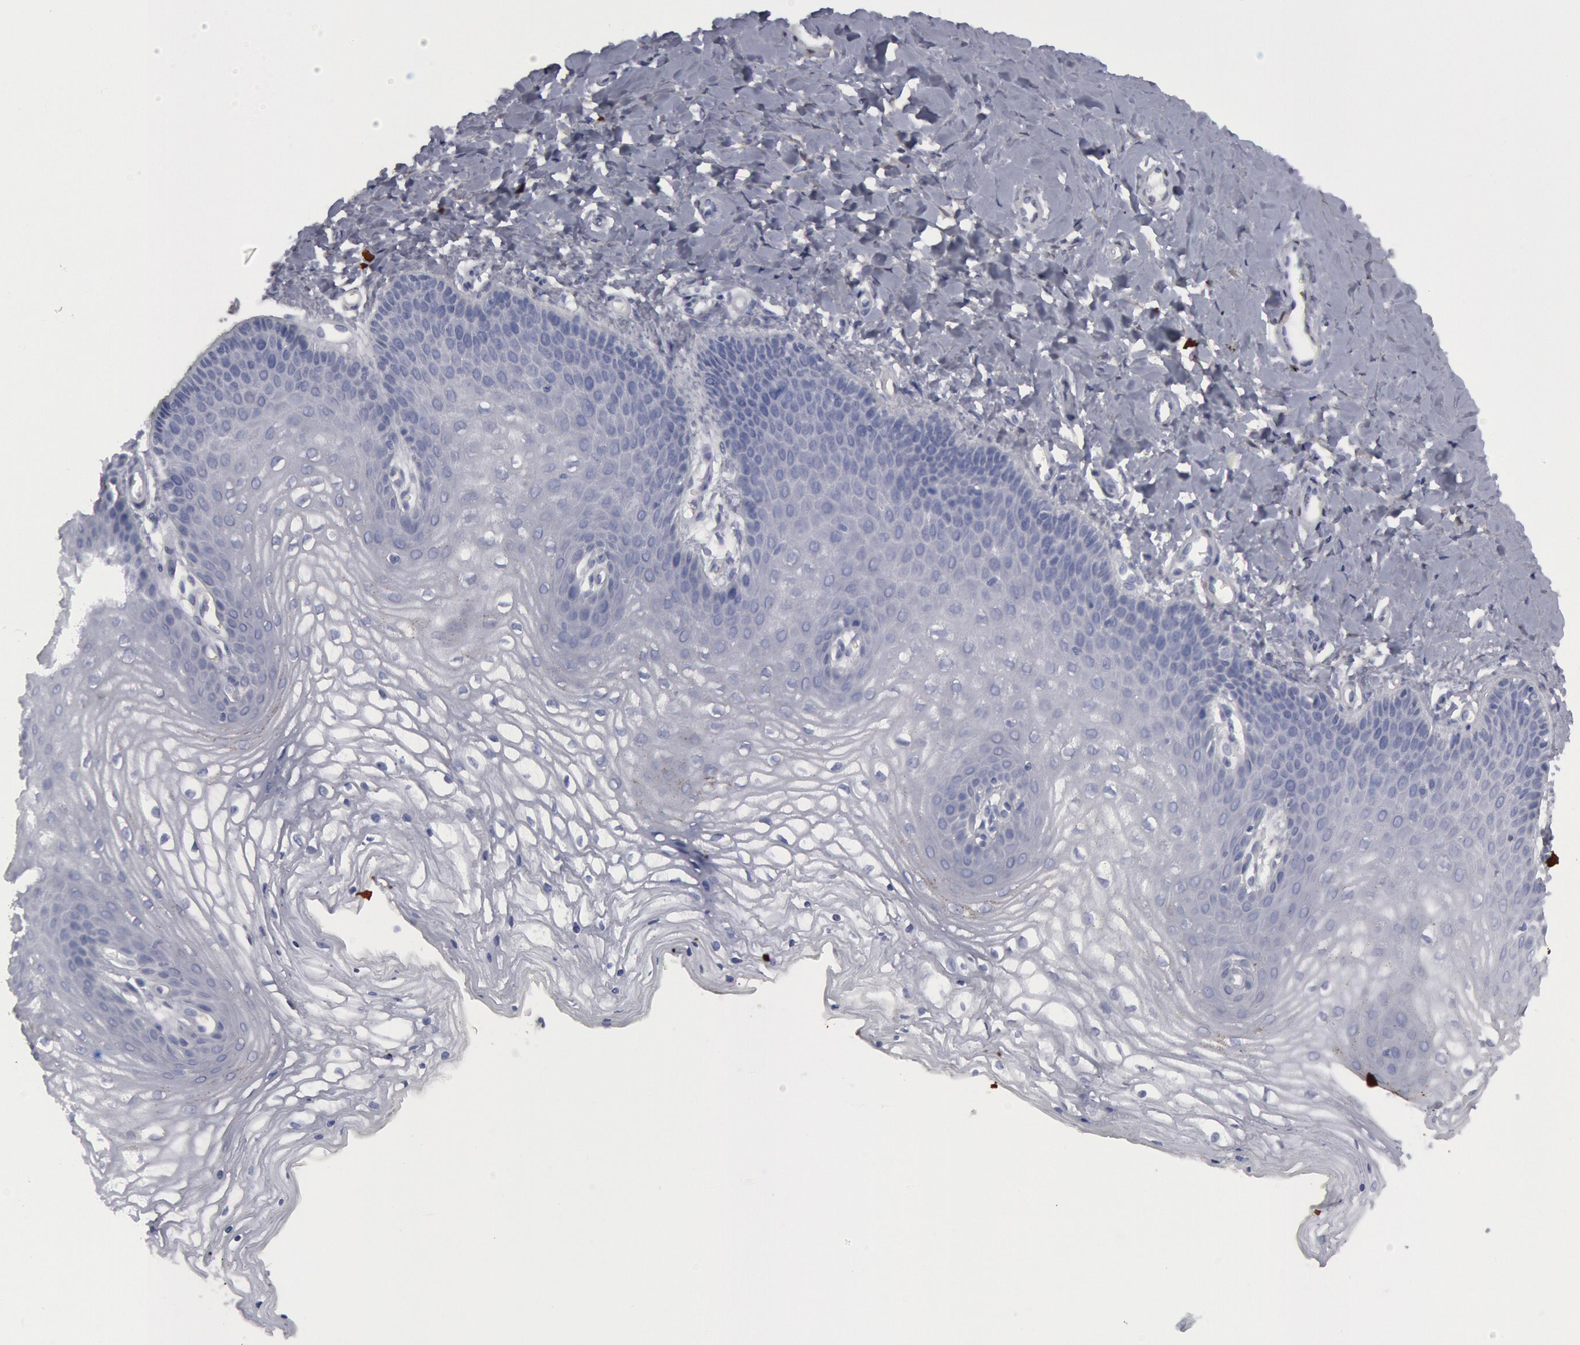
{"staining": {"intensity": "weak", "quantity": "<25%", "location": "cytoplasmic/membranous"}, "tissue": "vagina", "cell_type": "Squamous epithelial cells", "image_type": "normal", "snomed": [{"axis": "morphology", "description": "Normal tissue, NOS"}, {"axis": "topography", "description": "Vagina"}], "caption": "This is an immunohistochemistry (IHC) histopathology image of normal vagina. There is no staining in squamous epithelial cells.", "gene": "FHL1", "patient": {"sex": "female", "age": 68}}